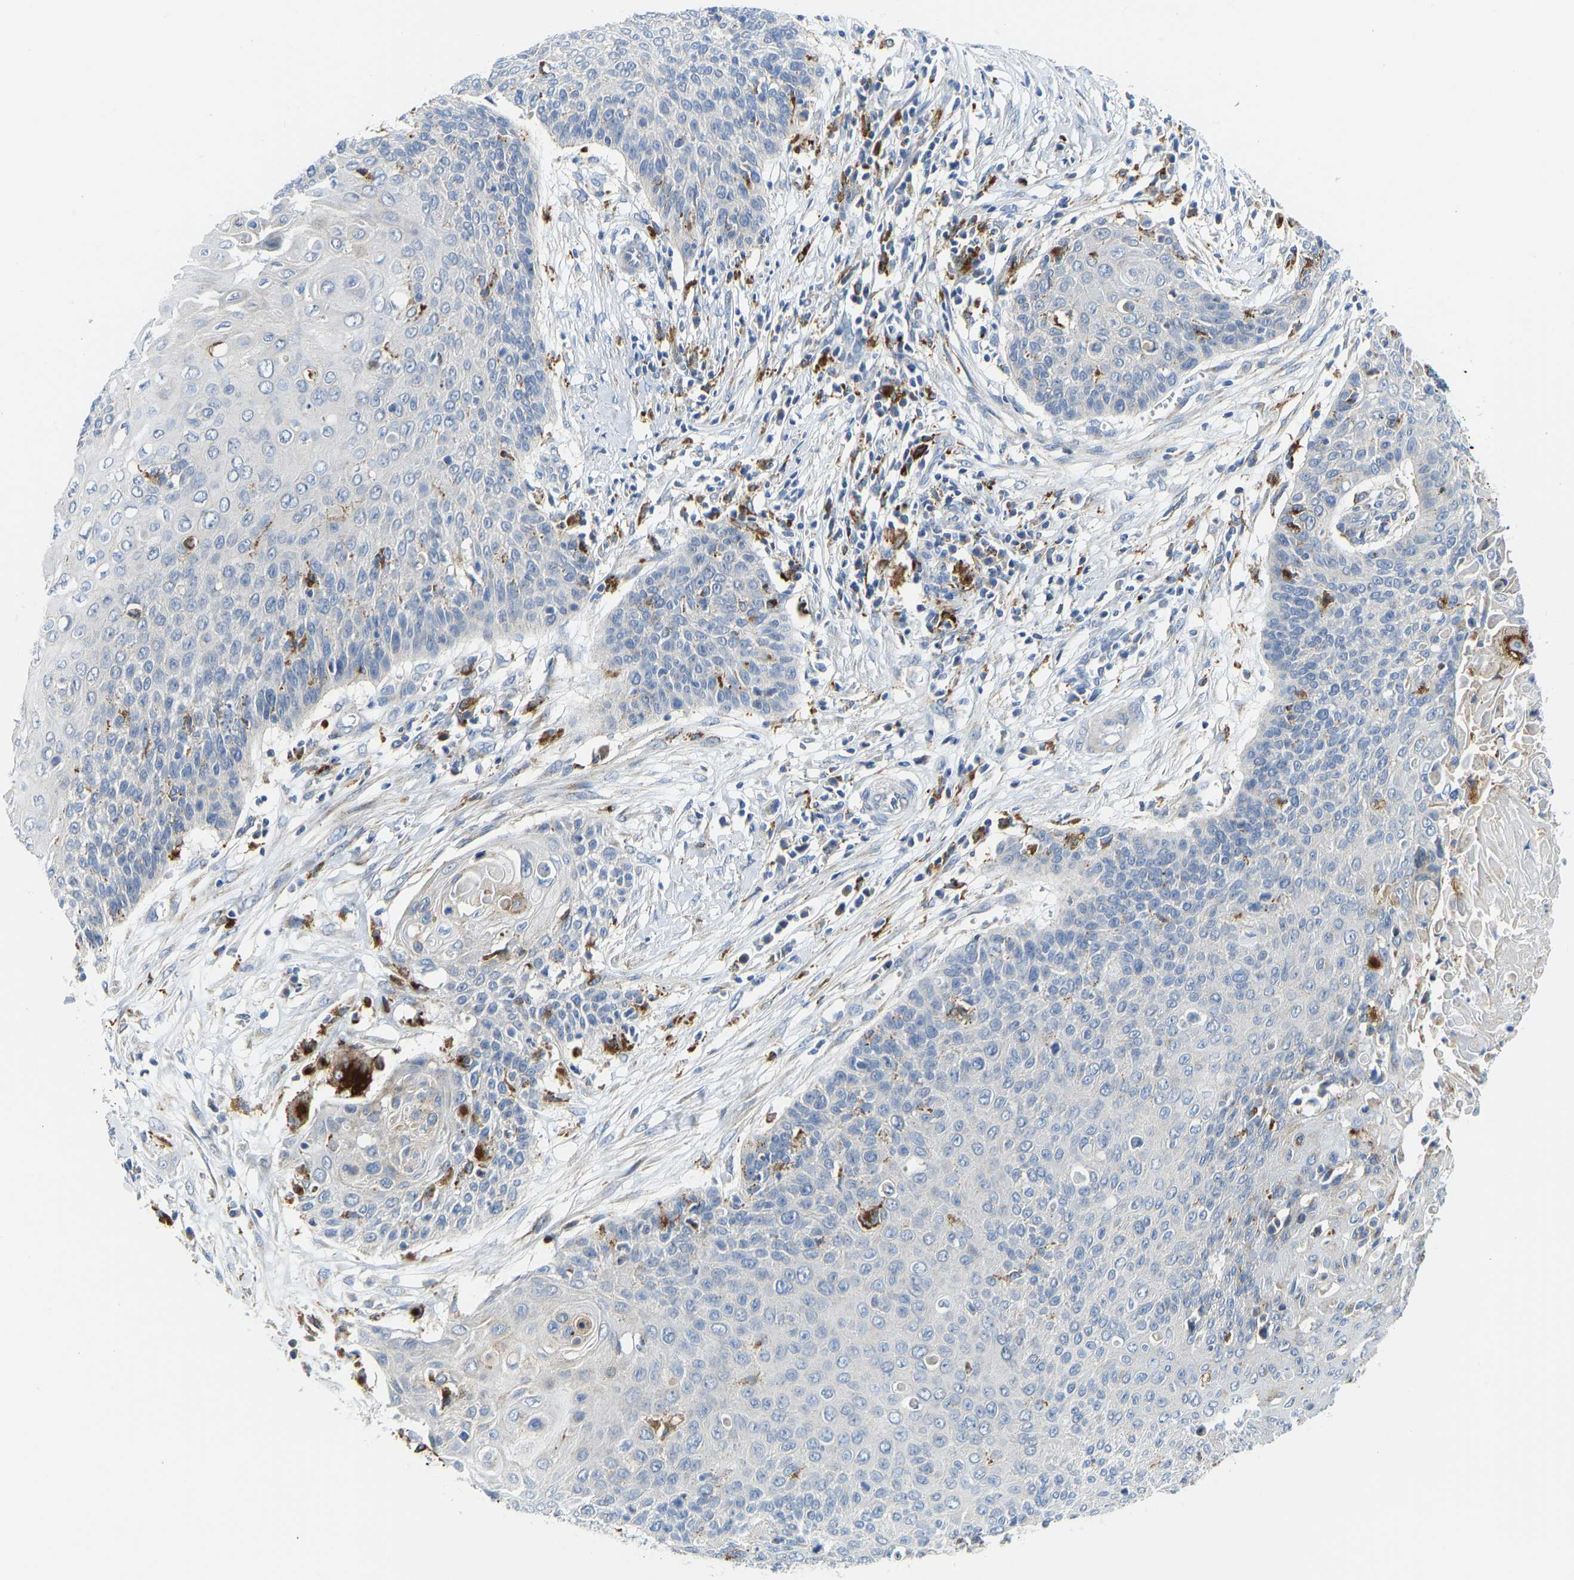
{"staining": {"intensity": "negative", "quantity": "none", "location": "none"}, "tissue": "cervical cancer", "cell_type": "Tumor cells", "image_type": "cancer", "snomed": [{"axis": "morphology", "description": "Squamous cell carcinoma, NOS"}, {"axis": "topography", "description": "Cervix"}], "caption": "Protein analysis of squamous cell carcinoma (cervical) shows no significant expression in tumor cells. (DAB IHC visualized using brightfield microscopy, high magnification).", "gene": "ATP6V1E1", "patient": {"sex": "female", "age": 39}}